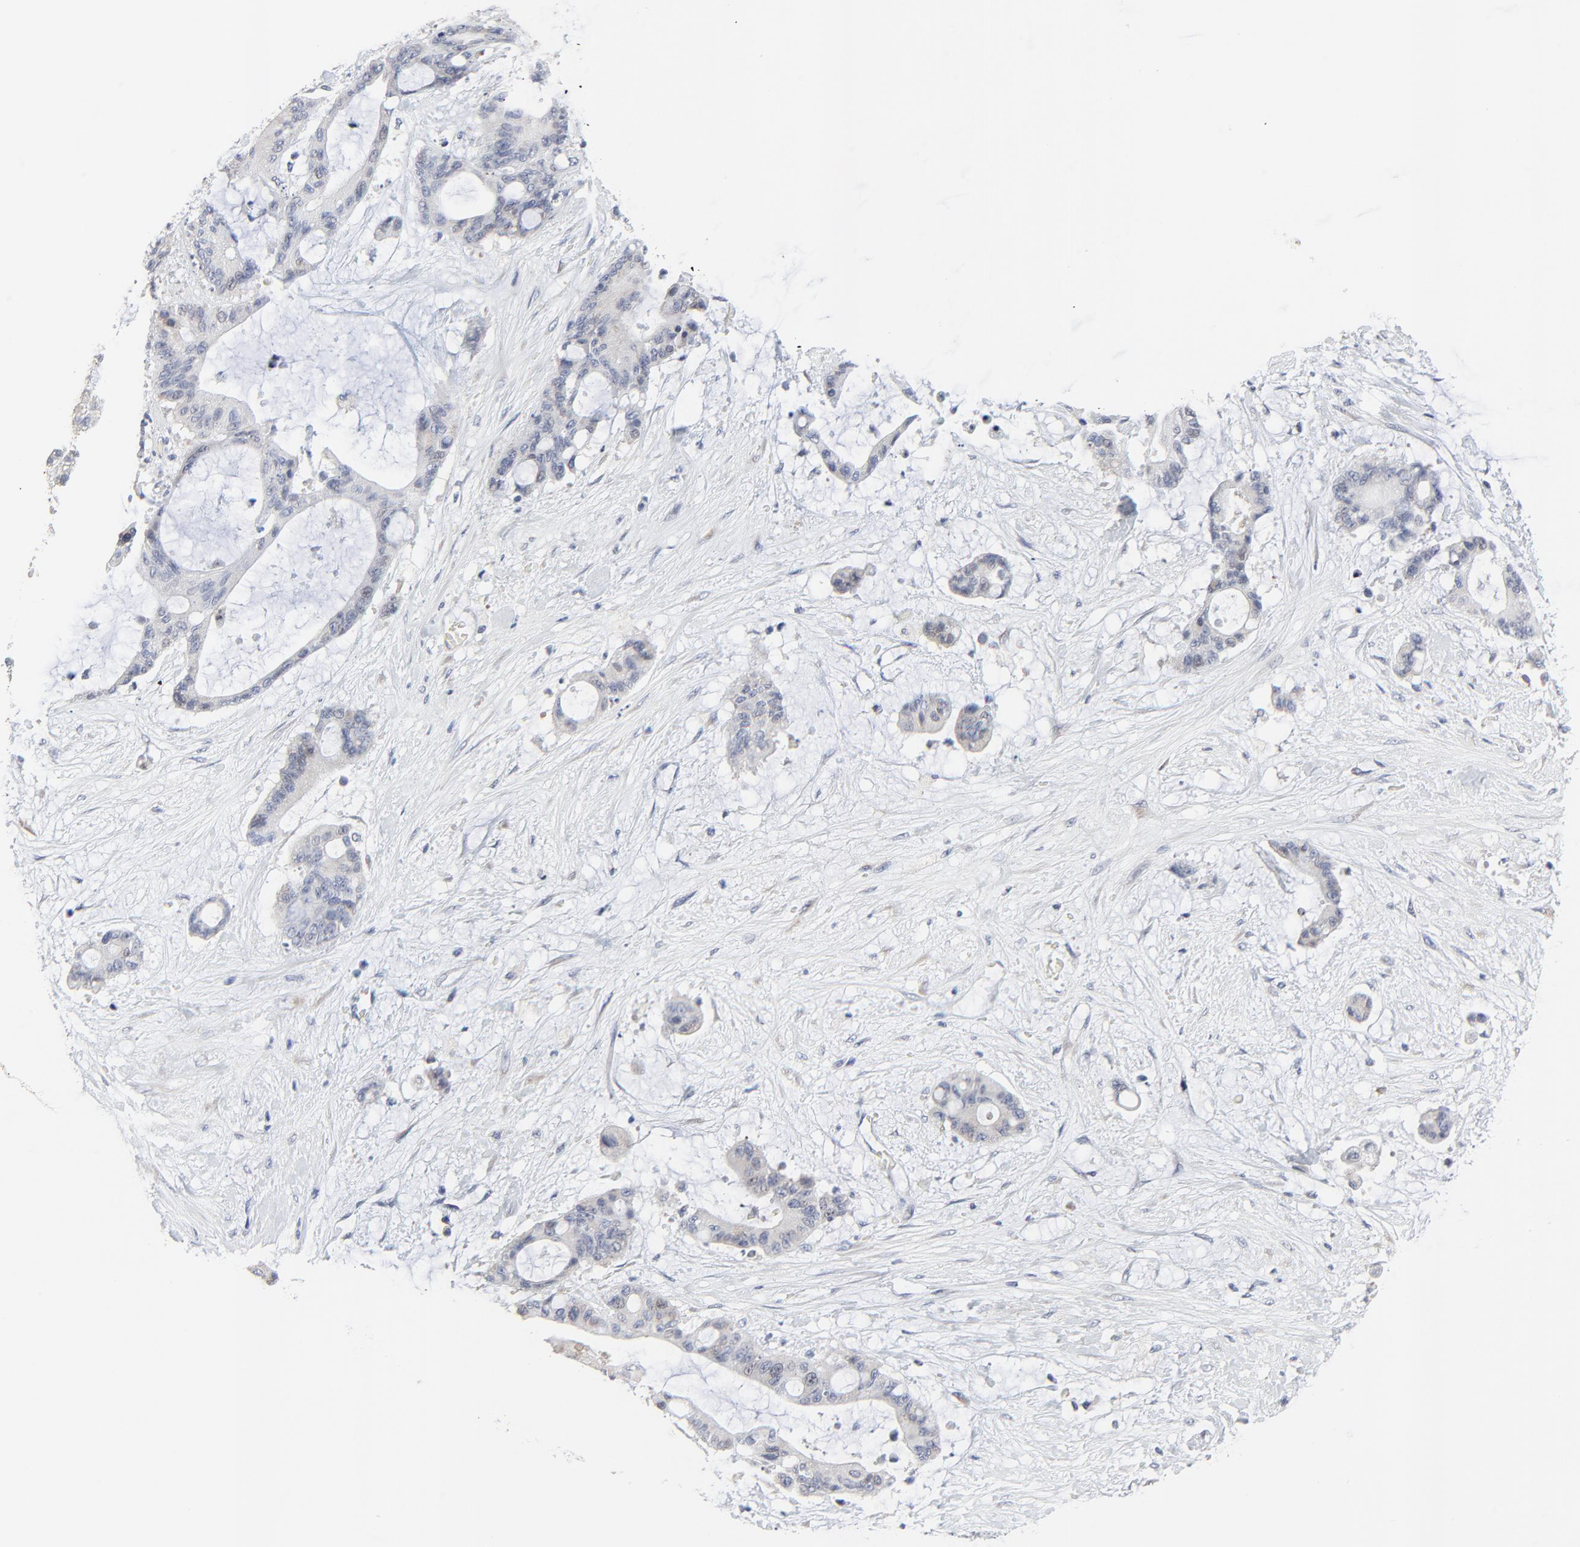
{"staining": {"intensity": "weak", "quantity": "<25%", "location": "cytoplasmic/membranous"}, "tissue": "liver cancer", "cell_type": "Tumor cells", "image_type": "cancer", "snomed": [{"axis": "morphology", "description": "Cholangiocarcinoma"}, {"axis": "topography", "description": "Liver"}], "caption": "An image of human liver cholangiocarcinoma is negative for staining in tumor cells.", "gene": "NLGN3", "patient": {"sex": "female", "age": 73}}